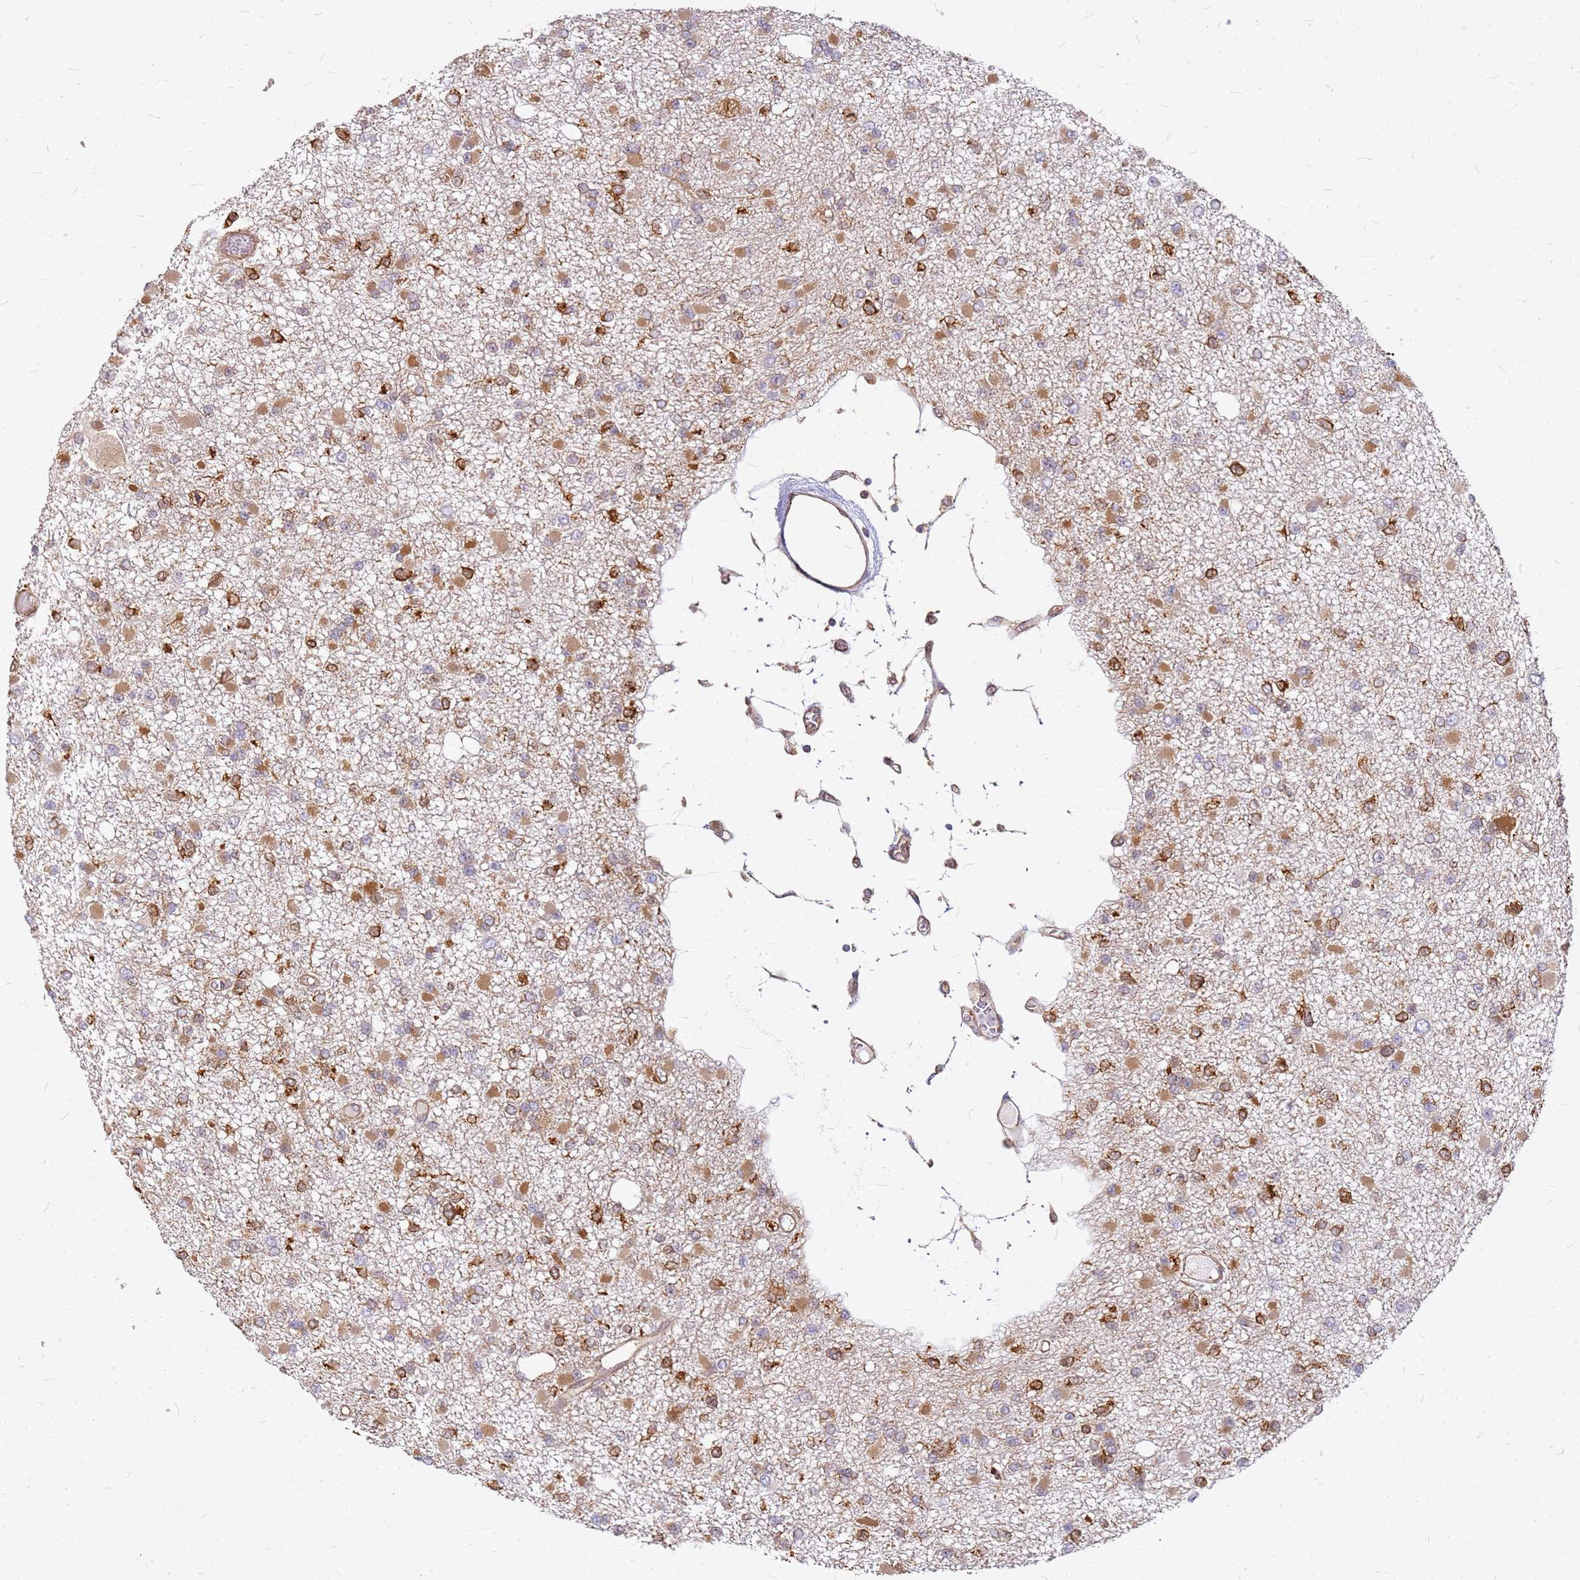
{"staining": {"intensity": "moderate", "quantity": ">75%", "location": "cytoplasmic/membranous"}, "tissue": "glioma", "cell_type": "Tumor cells", "image_type": "cancer", "snomed": [{"axis": "morphology", "description": "Glioma, malignant, Low grade"}, {"axis": "topography", "description": "Brain"}], "caption": "Human low-grade glioma (malignant) stained for a protein (brown) shows moderate cytoplasmic/membranous positive expression in about >75% of tumor cells.", "gene": "HDX", "patient": {"sex": "female", "age": 22}}